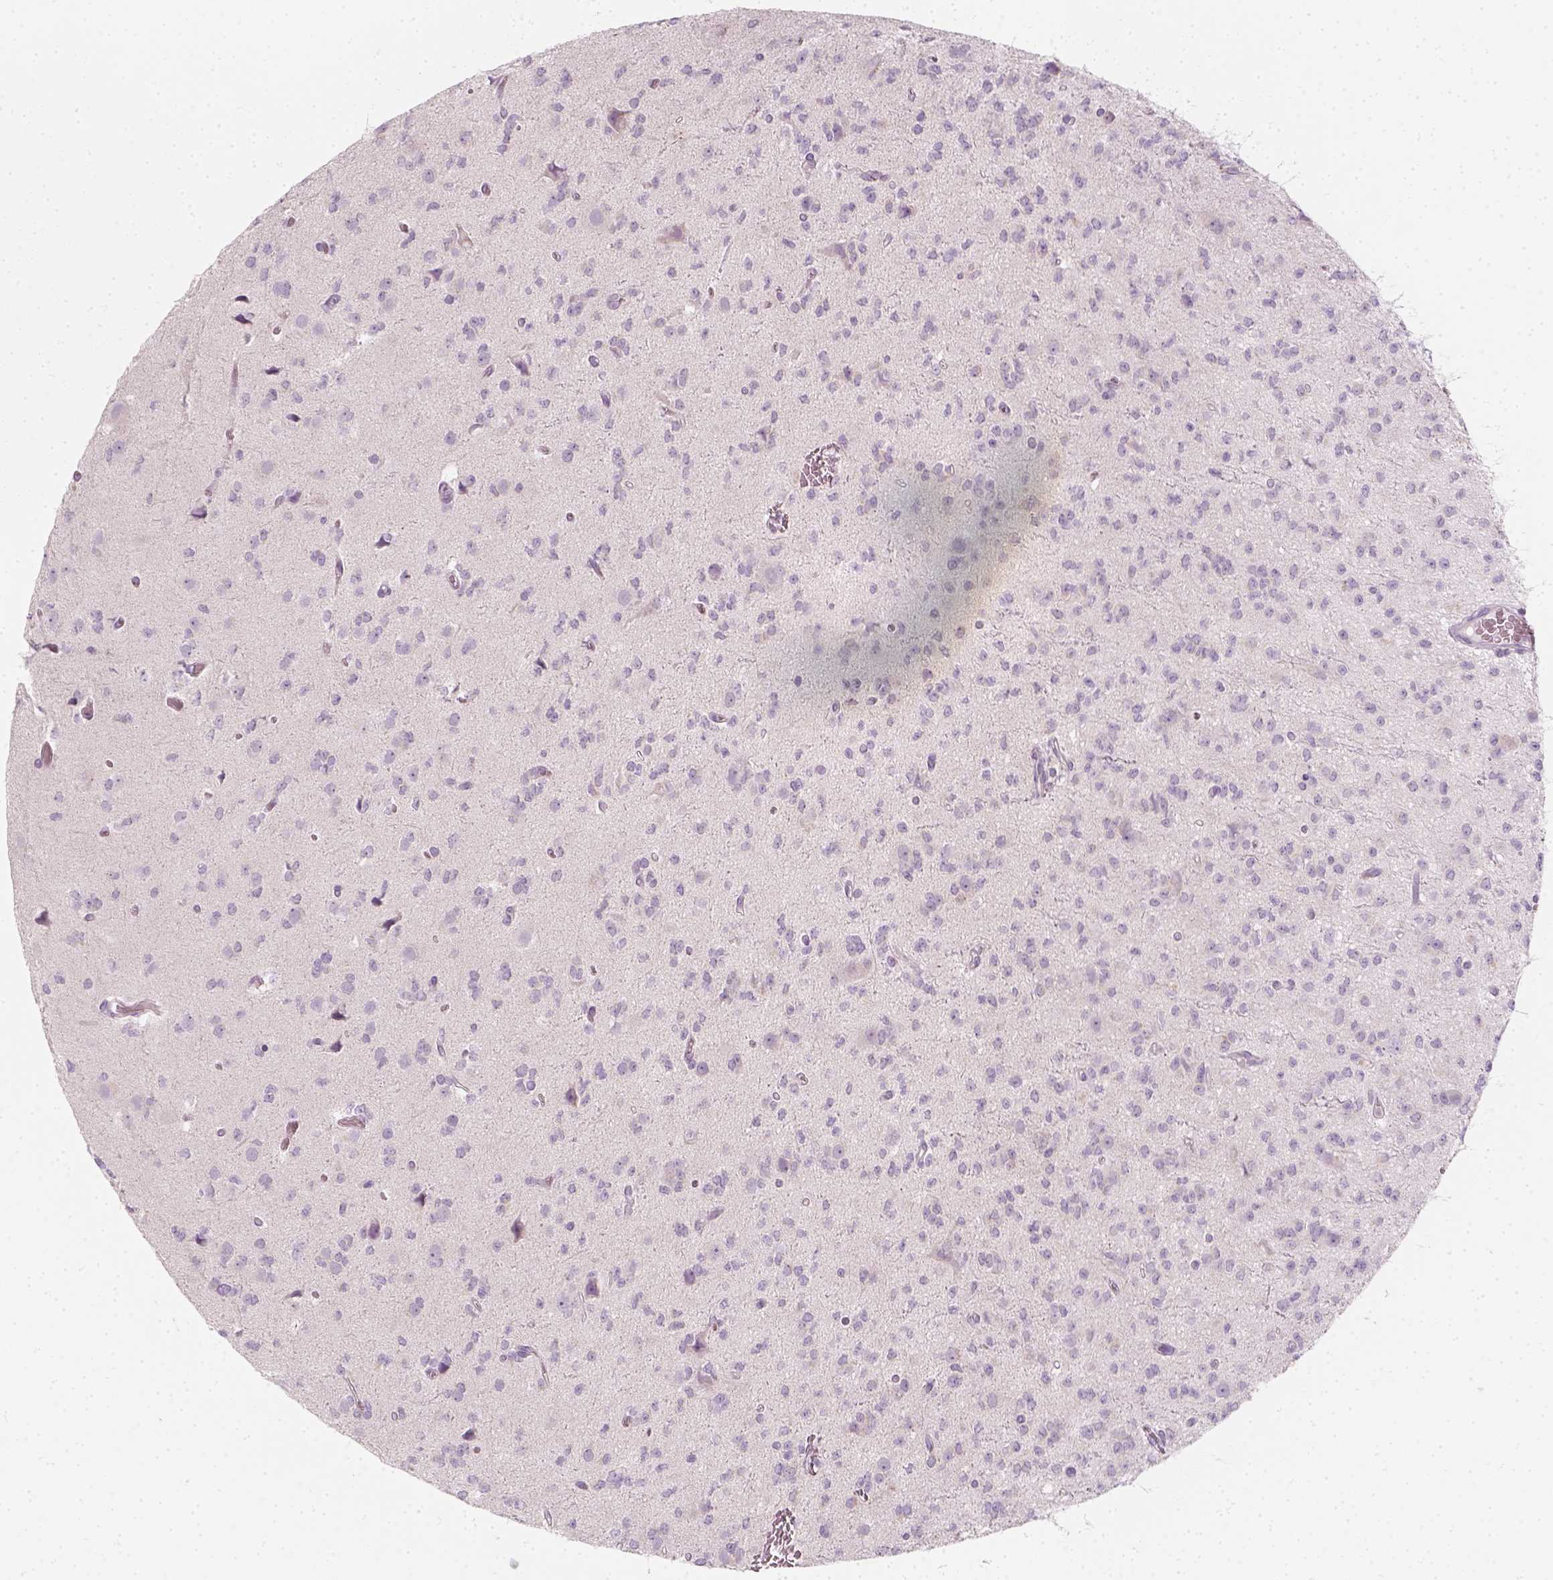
{"staining": {"intensity": "negative", "quantity": "none", "location": "none"}, "tissue": "glioma", "cell_type": "Tumor cells", "image_type": "cancer", "snomed": [{"axis": "morphology", "description": "Glioma, malignant, Low grade"}, {"axis": "topography", "description": "Brain"}], "caption": "Glioma stained for a protein using IHC exhibits no positivity tumor cells.", "gene": "PRAME", "patient": {"sex": "male", "age": 27}}